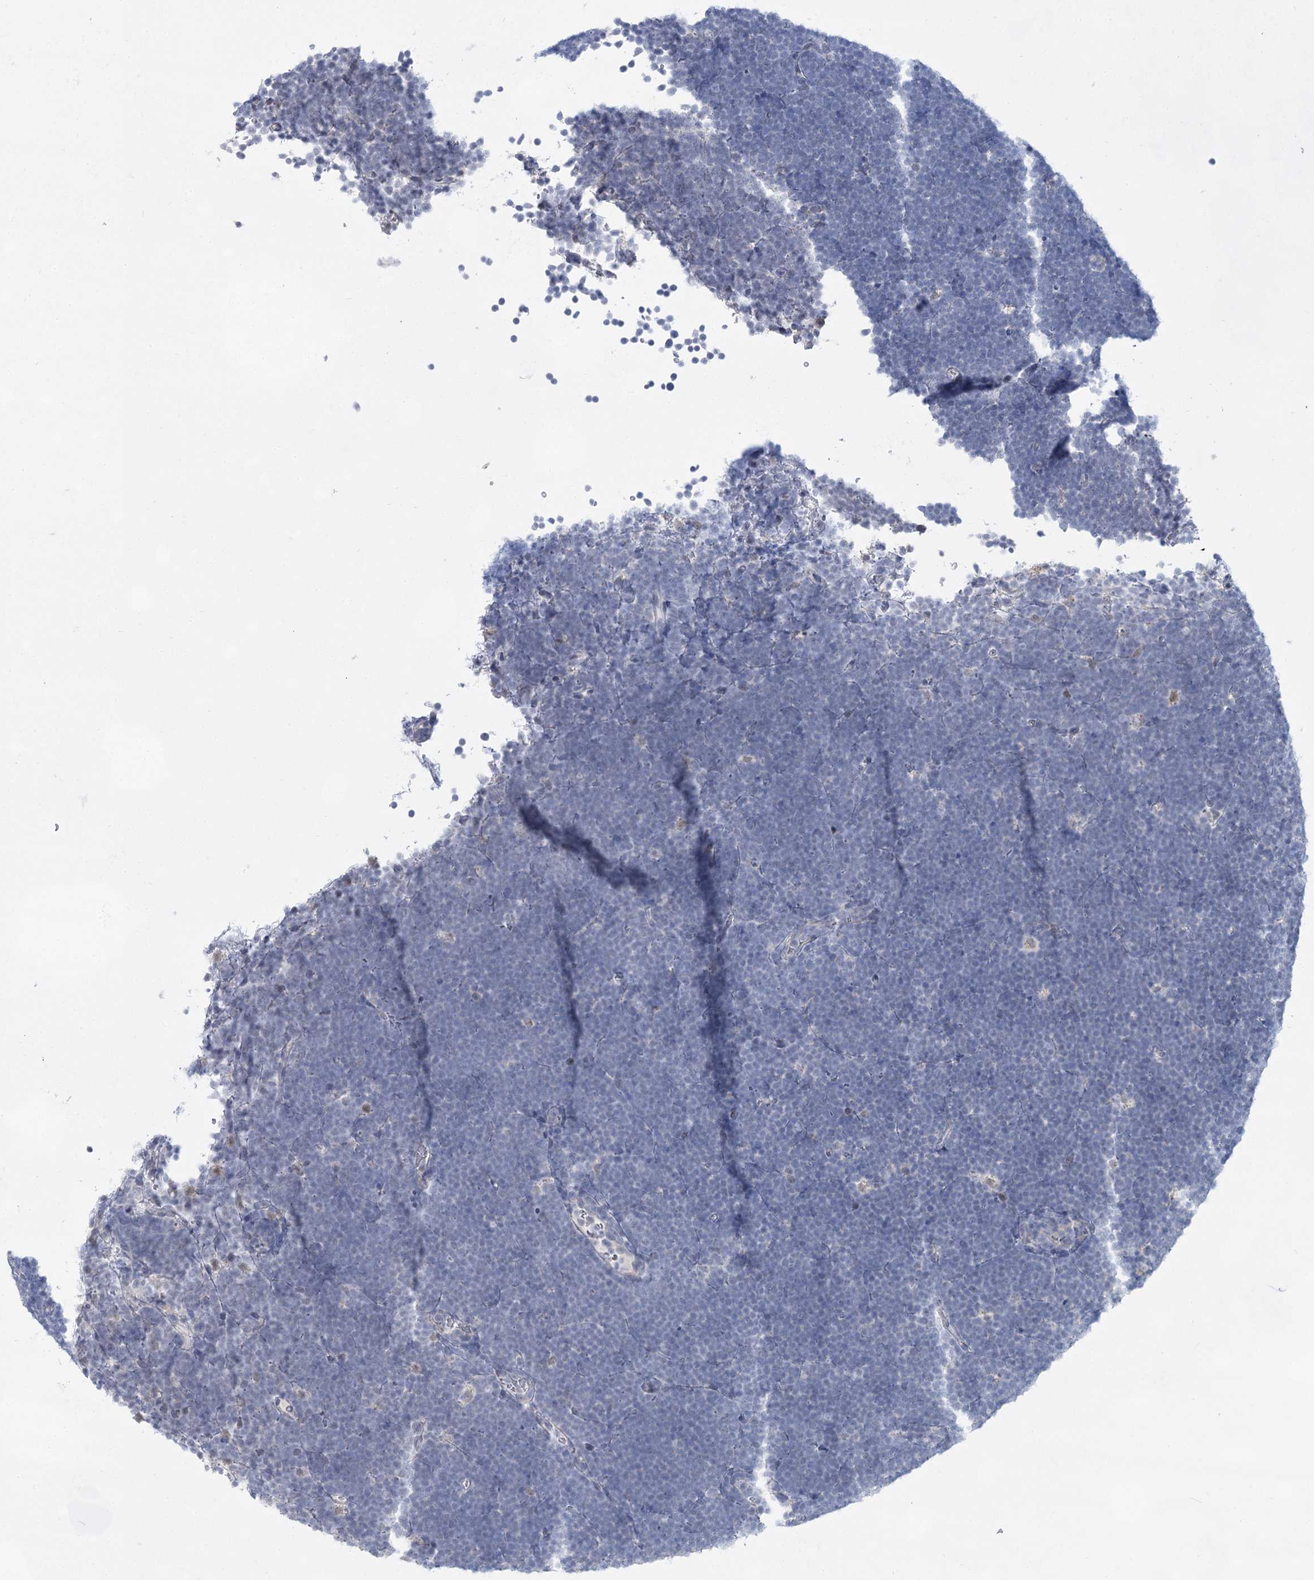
{"staining": {"intensity": "negative", "quantity": "none", "location": "none"}, "tissue": "lymphoma", "cell_type": "Tumor cells", "image_type": "cancer", "snomed": [{"axis": "morphology", "description": "Malignant lymphoma, non-Hodgkin's type, High grade"}, {"axis": "topography", "description": "Lymph node"}], "caption": "Immunohistochemistry (IHC) of malignant lymphoma, non-Hodgkin's type (high-grade) exhibits no expression in tumor cells.", "gene": "BPHL", "patient": {"sex": "male", "age": 13}}